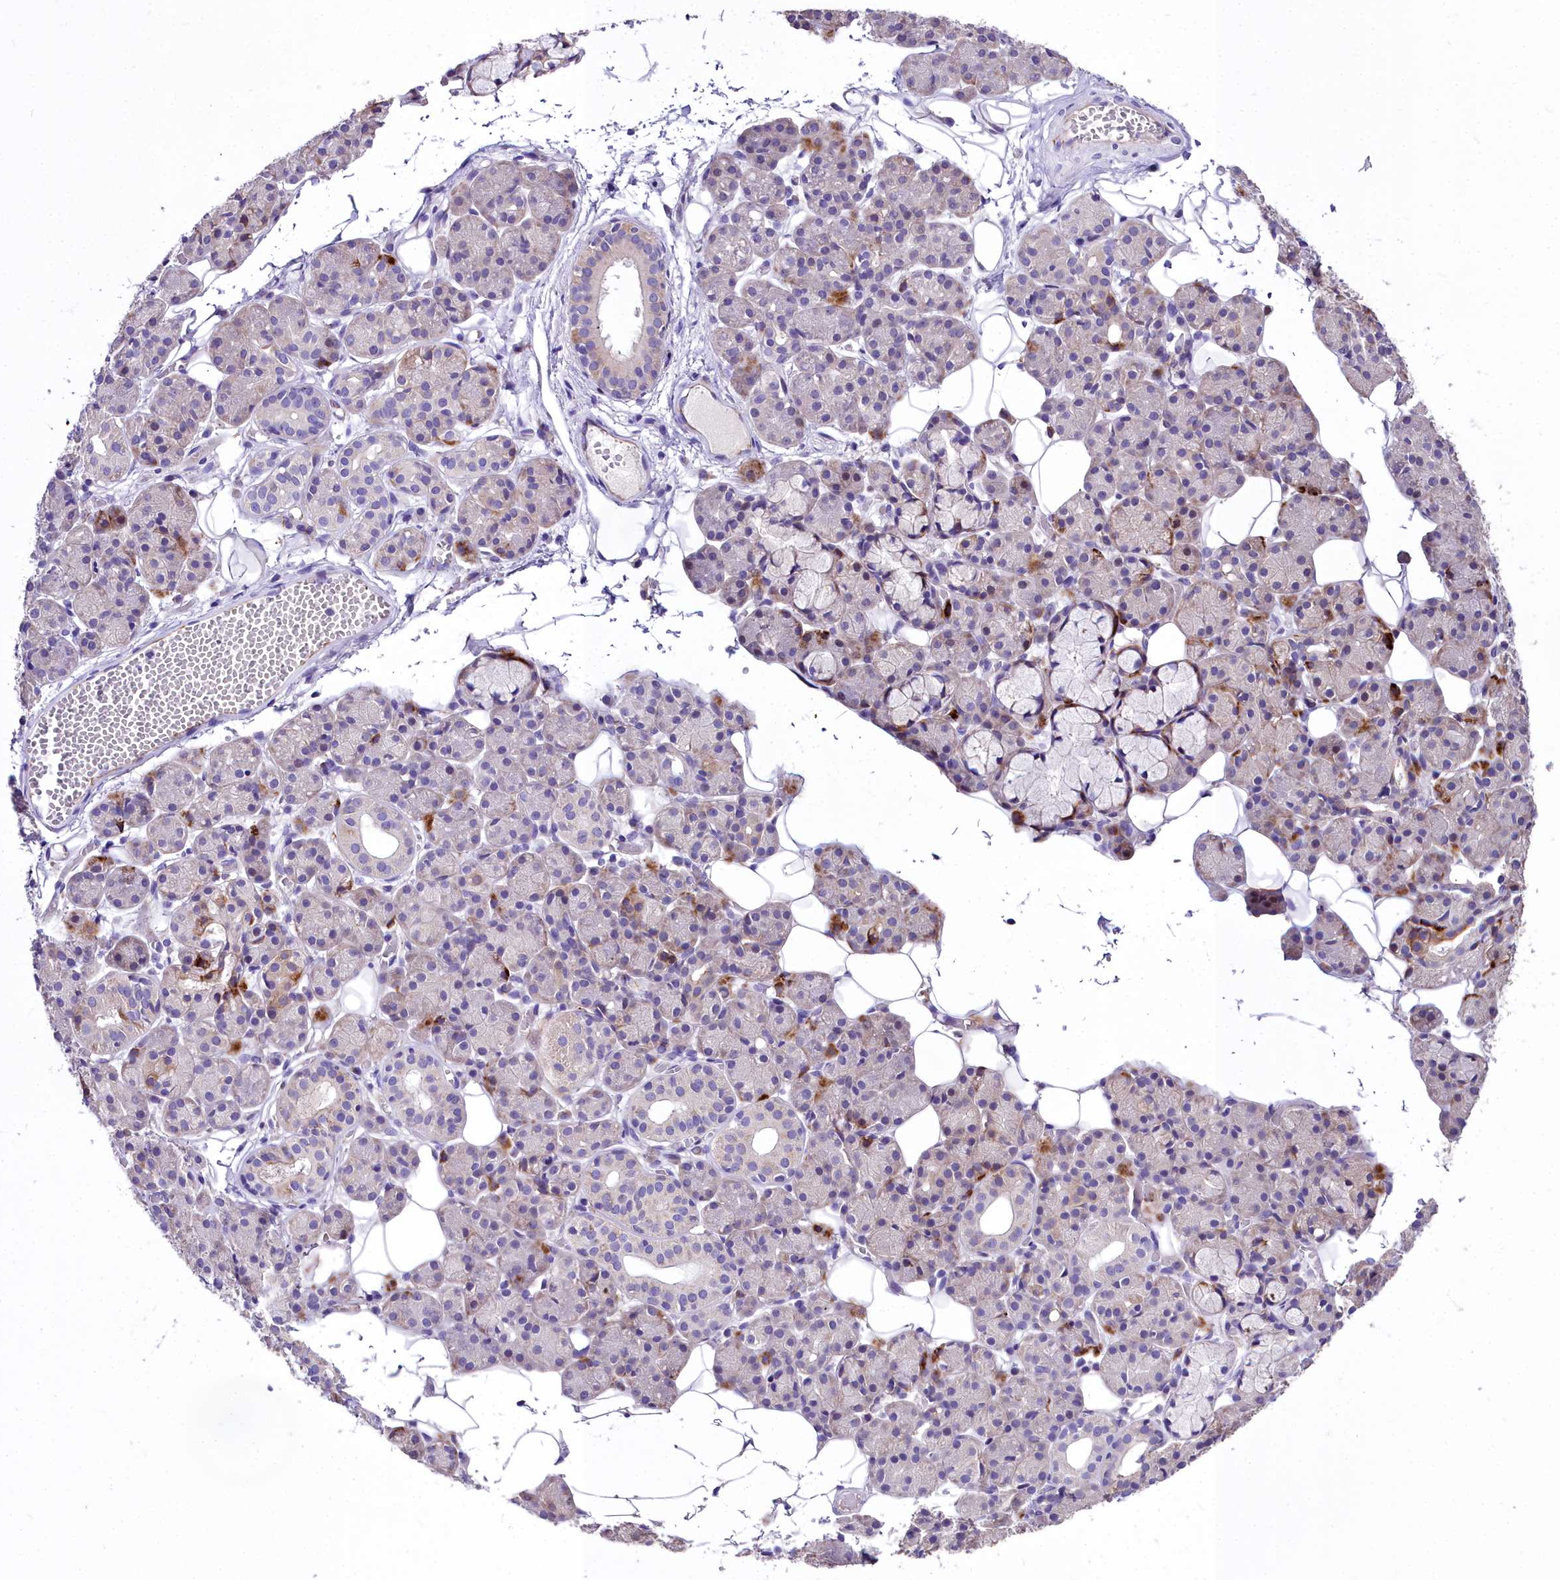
{"staining": {"intensity": "moderate", "quantity": "<25%", "location": "cytoplasmic/membranous"}, "tissue": "salivary gland", "cell_type": "Glandular cells", "image_type": "normal", "snomed": [{"axis": "morphology", "description": "Normal tissue, NOS"}, {"axis": "topography", "description": "Salivary gland"}], "caption": "This histopathology image displays IHC staining of normal salivary gland, with low moderate cytoplasmic/membranous expression in approximately <25% of glandular cells.", "gene": "MS4A18", "patient": {"sex": "male", "age": 63}}